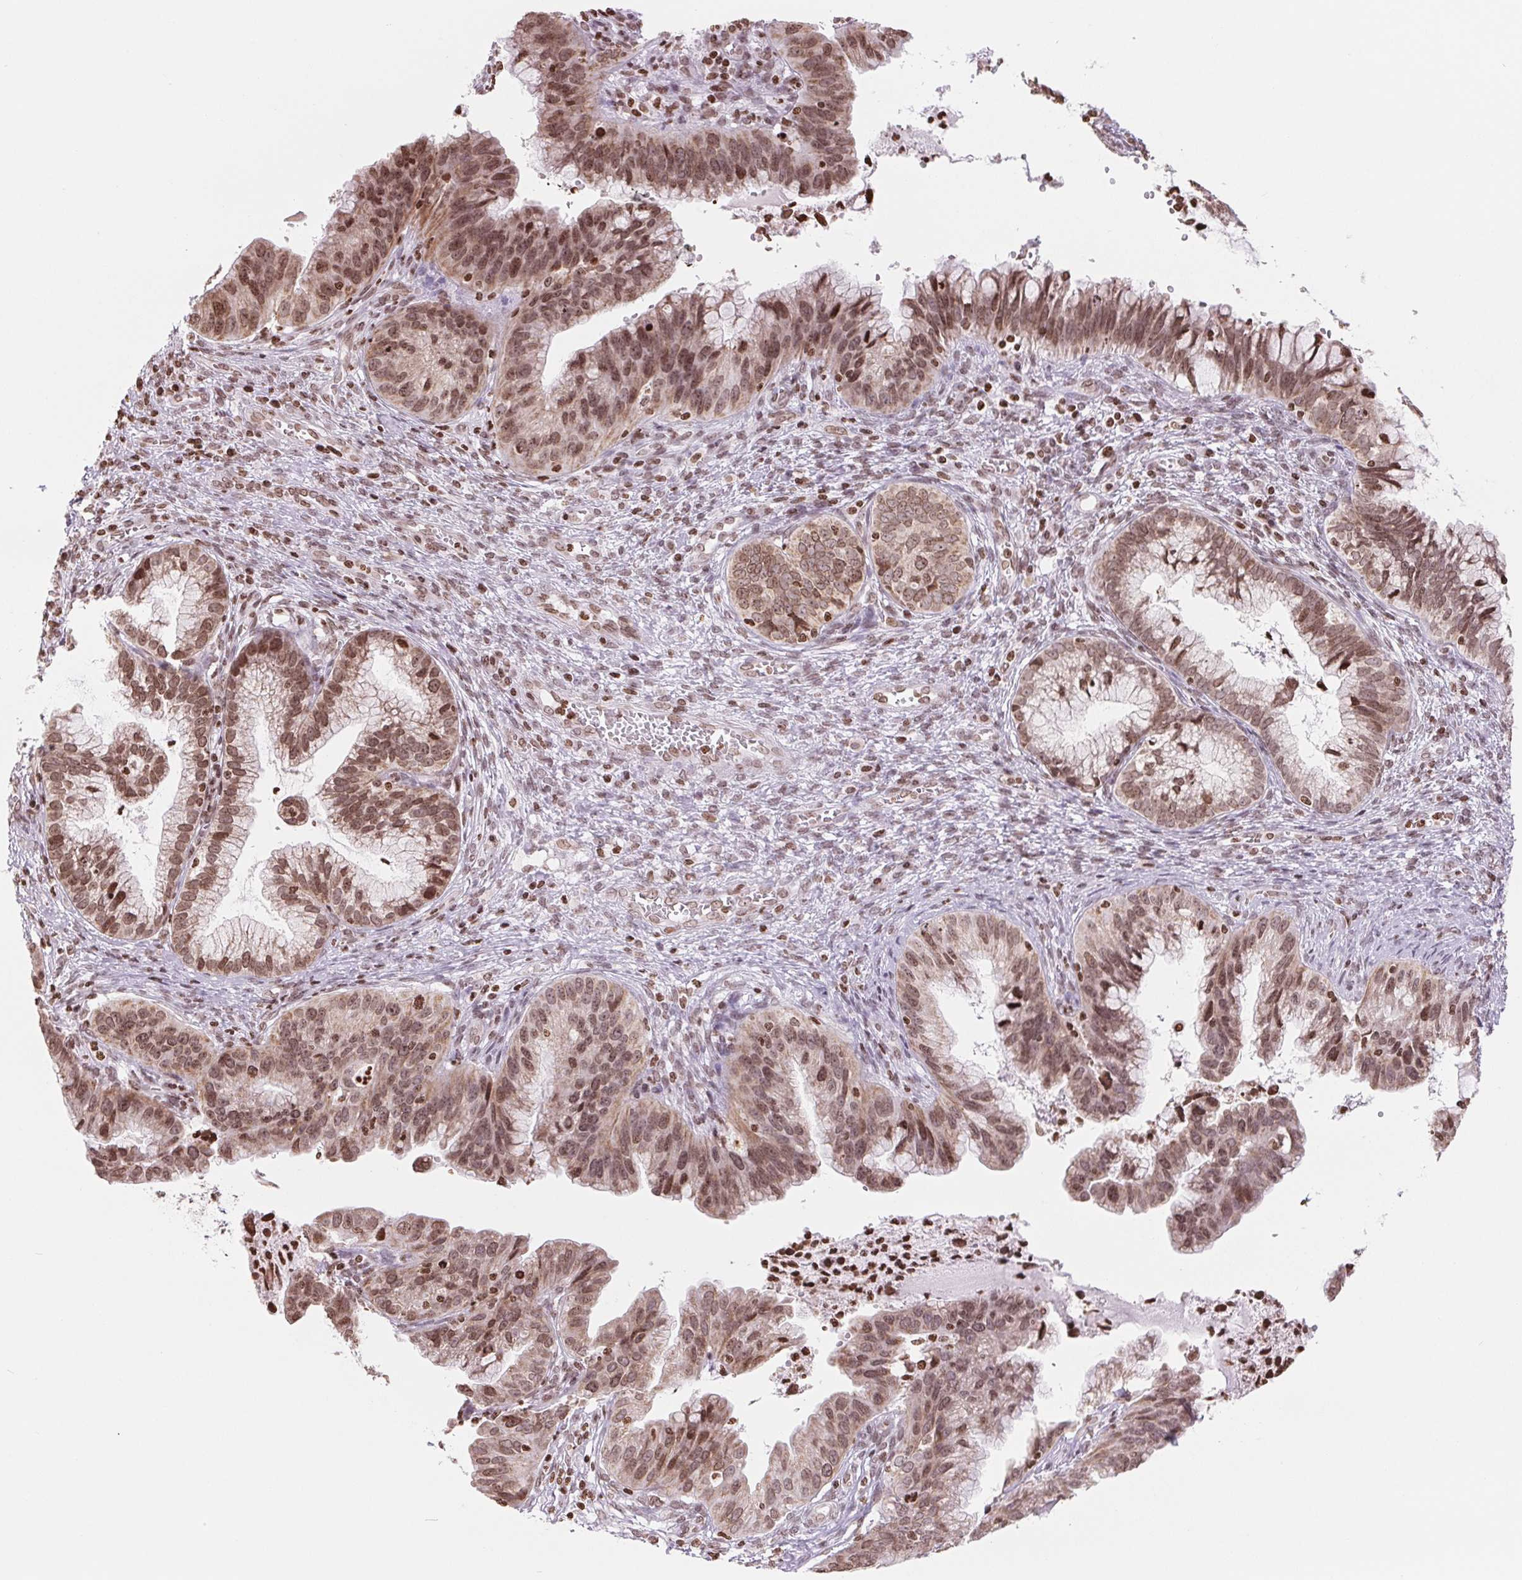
{"staining": {"intensity": "moderate", "quantity": ">75%", "location": "nuclear"}, "tissue": "cervical cancer", "cell_type": "Tumor cells", "image_type": "cancer", "snomed": [{"axis": "morphology", "description": "Adenocarcinoma, NOS"}, {"axis": "topography", "description": "Cervix"}], "caption": "Brown immunohistochemical staining in human cervical adenocarcinoma shows moderate nuclear expression in approximately >75% of tumor cells.", "gene": "SMIM12", "patient": {"sex": "female", "age": 34}}